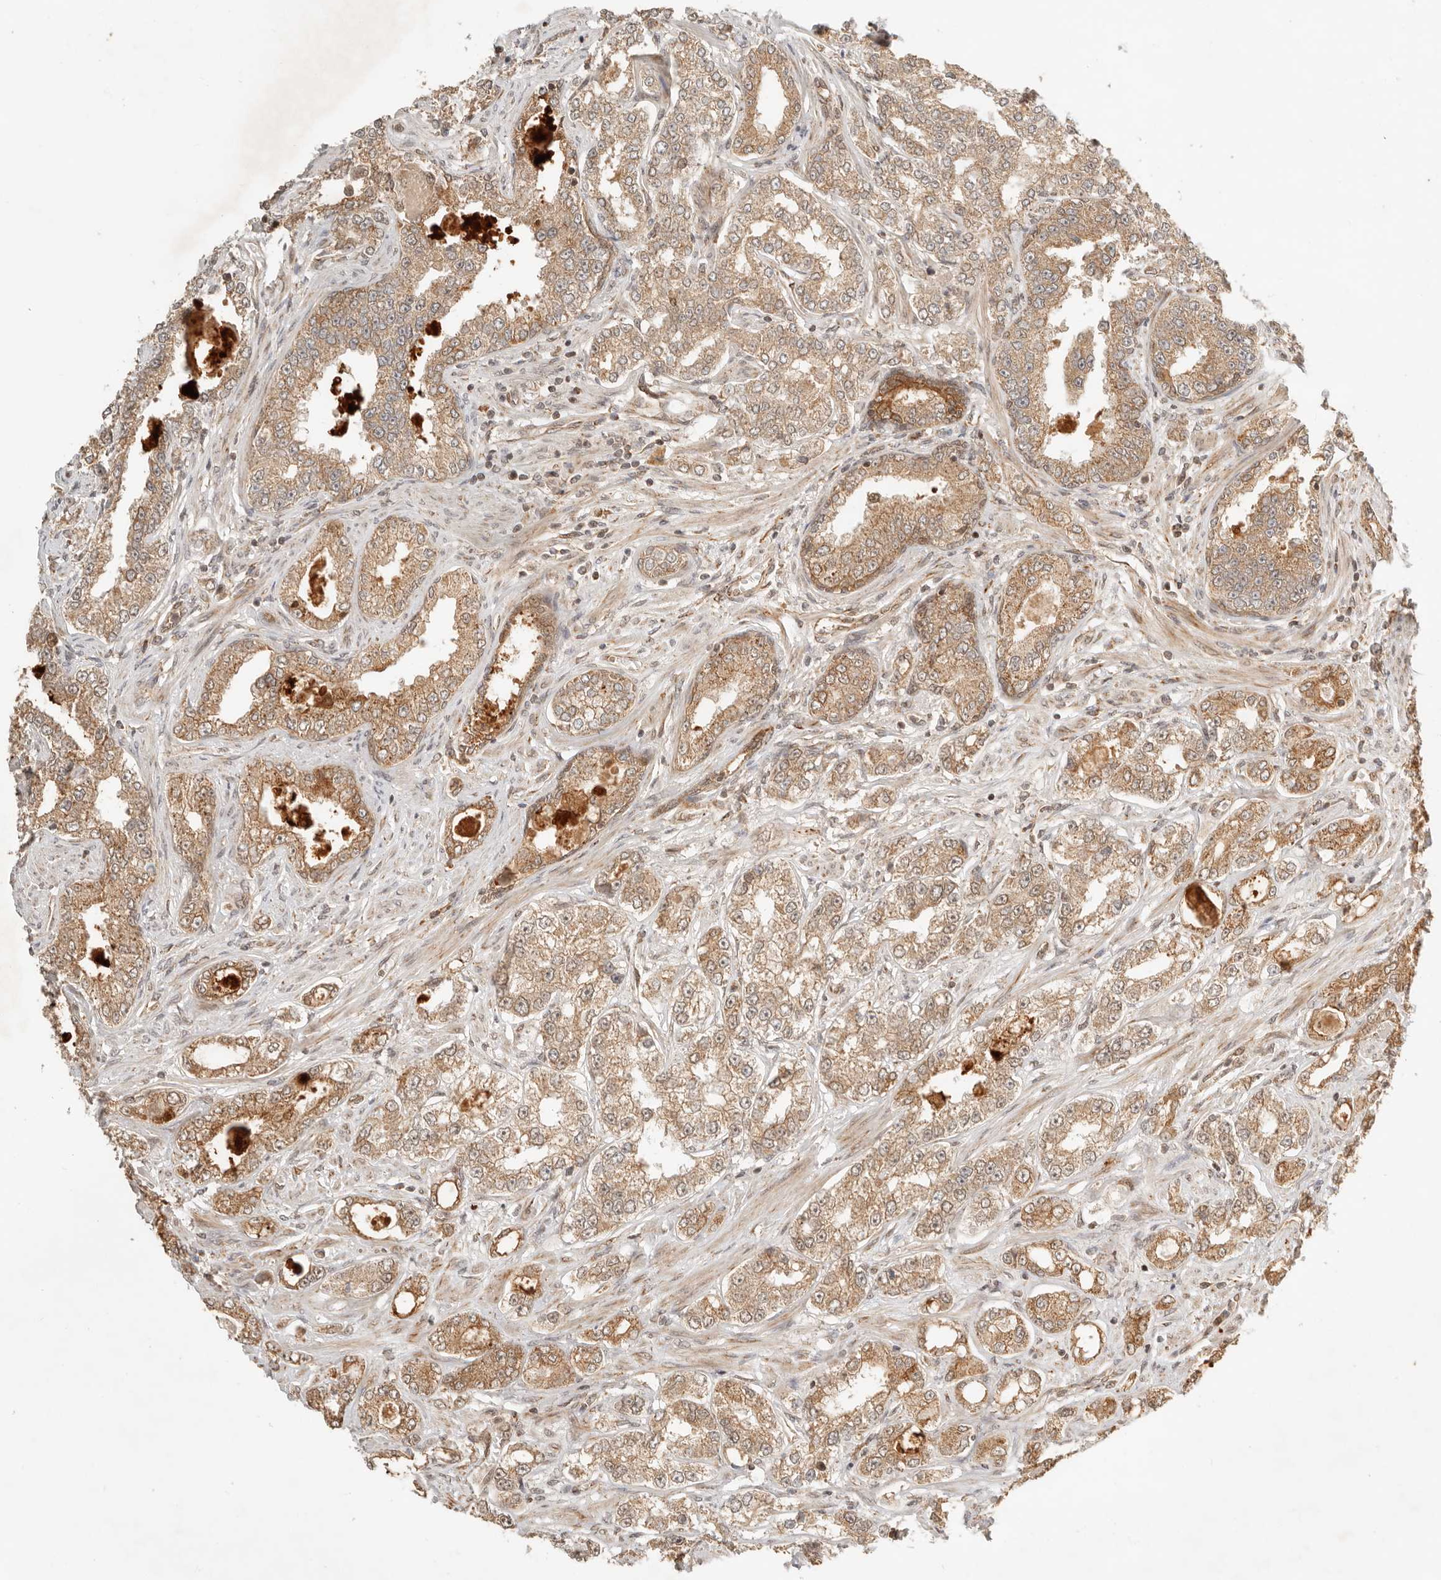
{"staining": {"intensity": "moderate", "quantity": ">75%", "location": "cytoplasmic/membranous"}, "tissue": "prostate cancer", "cell_type": "Tumor cells", "image_type": "cancer", "snomed": [{"axis": "morphology", "description": "Normal tissue, NOS"}, {"axis": "morphology", "description": "Adenocarcinoma, High grade"}, {"axis": "topography", "description": "Prostate"}], "caption": "A medium amount of moderate cytoplasmic/membranous staining is present in about >75% of tumor cells in prostate cancer (high-grade adenocarcinoma) tissue.", "gene": "BAALC", "patient": {"sex": "male", "age": 83}}